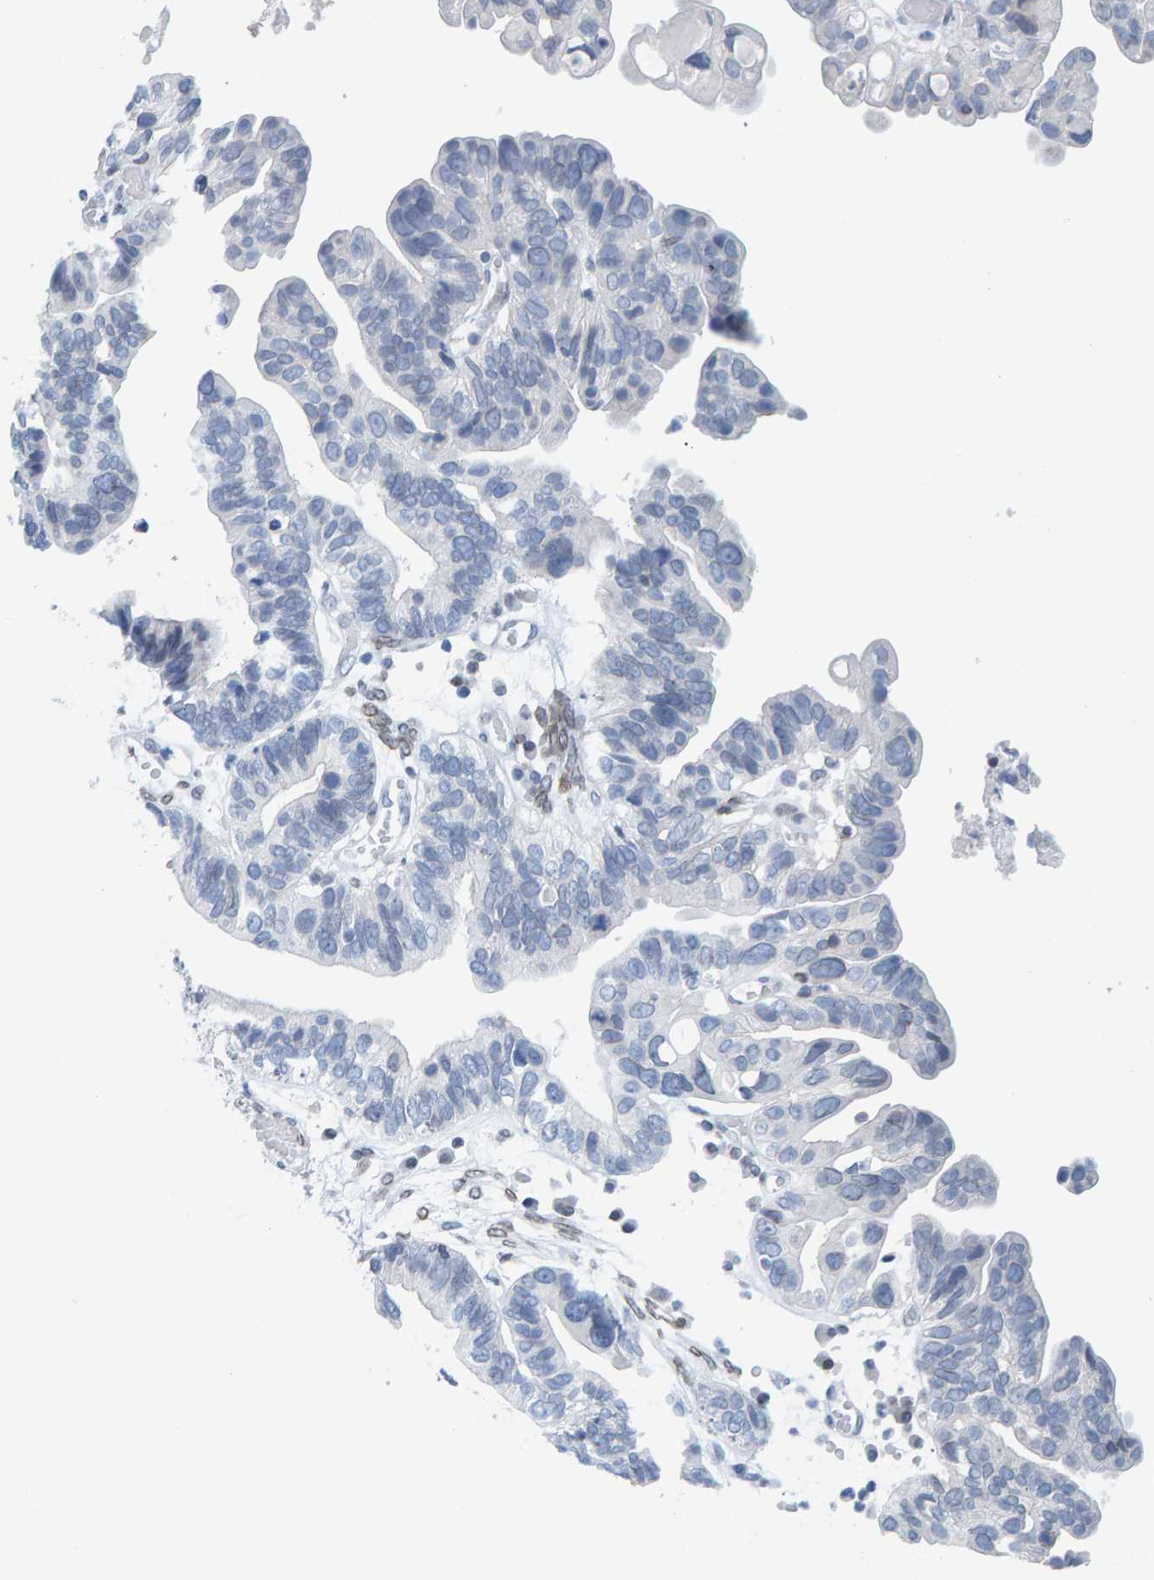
{"staining": {"intensity": "negative", "quantity": "none", "location": "none"}, "tissue": "ovarian cancer", "cell_type": "Tumor cells", "image_type": "cancer", "snomed": [{"axis": "morphology", "description": "Cystadenocarcinoma, serous, NOS"}, {"axis": "topography", "description": "Ovary"}], "caption": "Tumor cells are negative for protein expression in human ovarian cancer.", "gene": "LMNB2", "patient": {"sex": "female", "age": 56}}